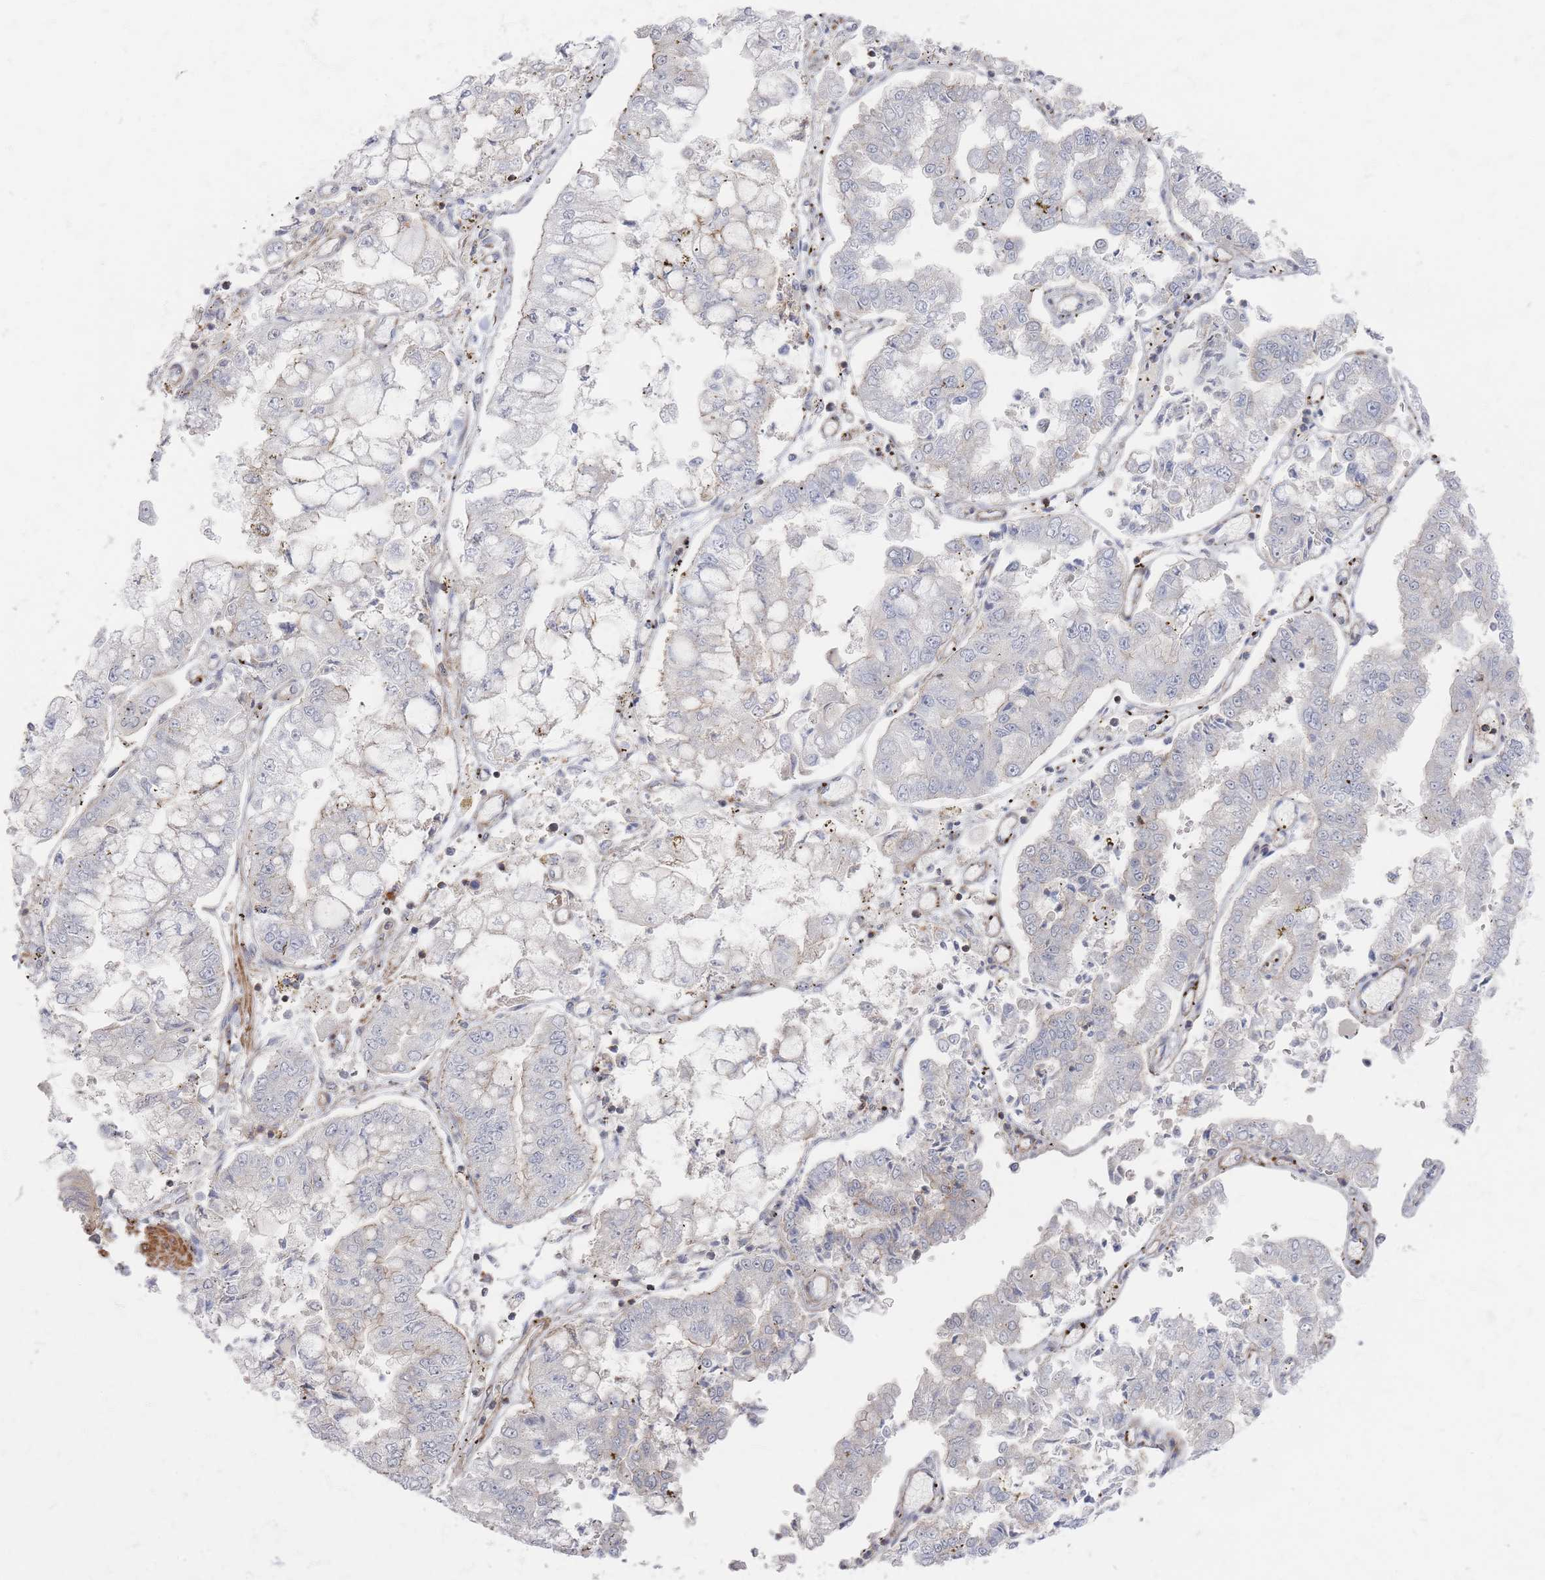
{"staining": {"intensity": "negative", "quantity": "none", "location": "none"}, "tissue": "stomach cancer", "cell_type": "Tumor cells", "image_type": "cancer", "snomed": [{"axis": "morphology", "description": "Adenocarcinoma, NOS"}, {"axis": "topography", "description": "Stomach"}], "caption": "Immunohistochemistry (IHC) of human stomach adenocarcinoma reveals no positivity in tumor cells.", "gene": "ZNF852", "patient": {"sex": "male", "age": 76}}